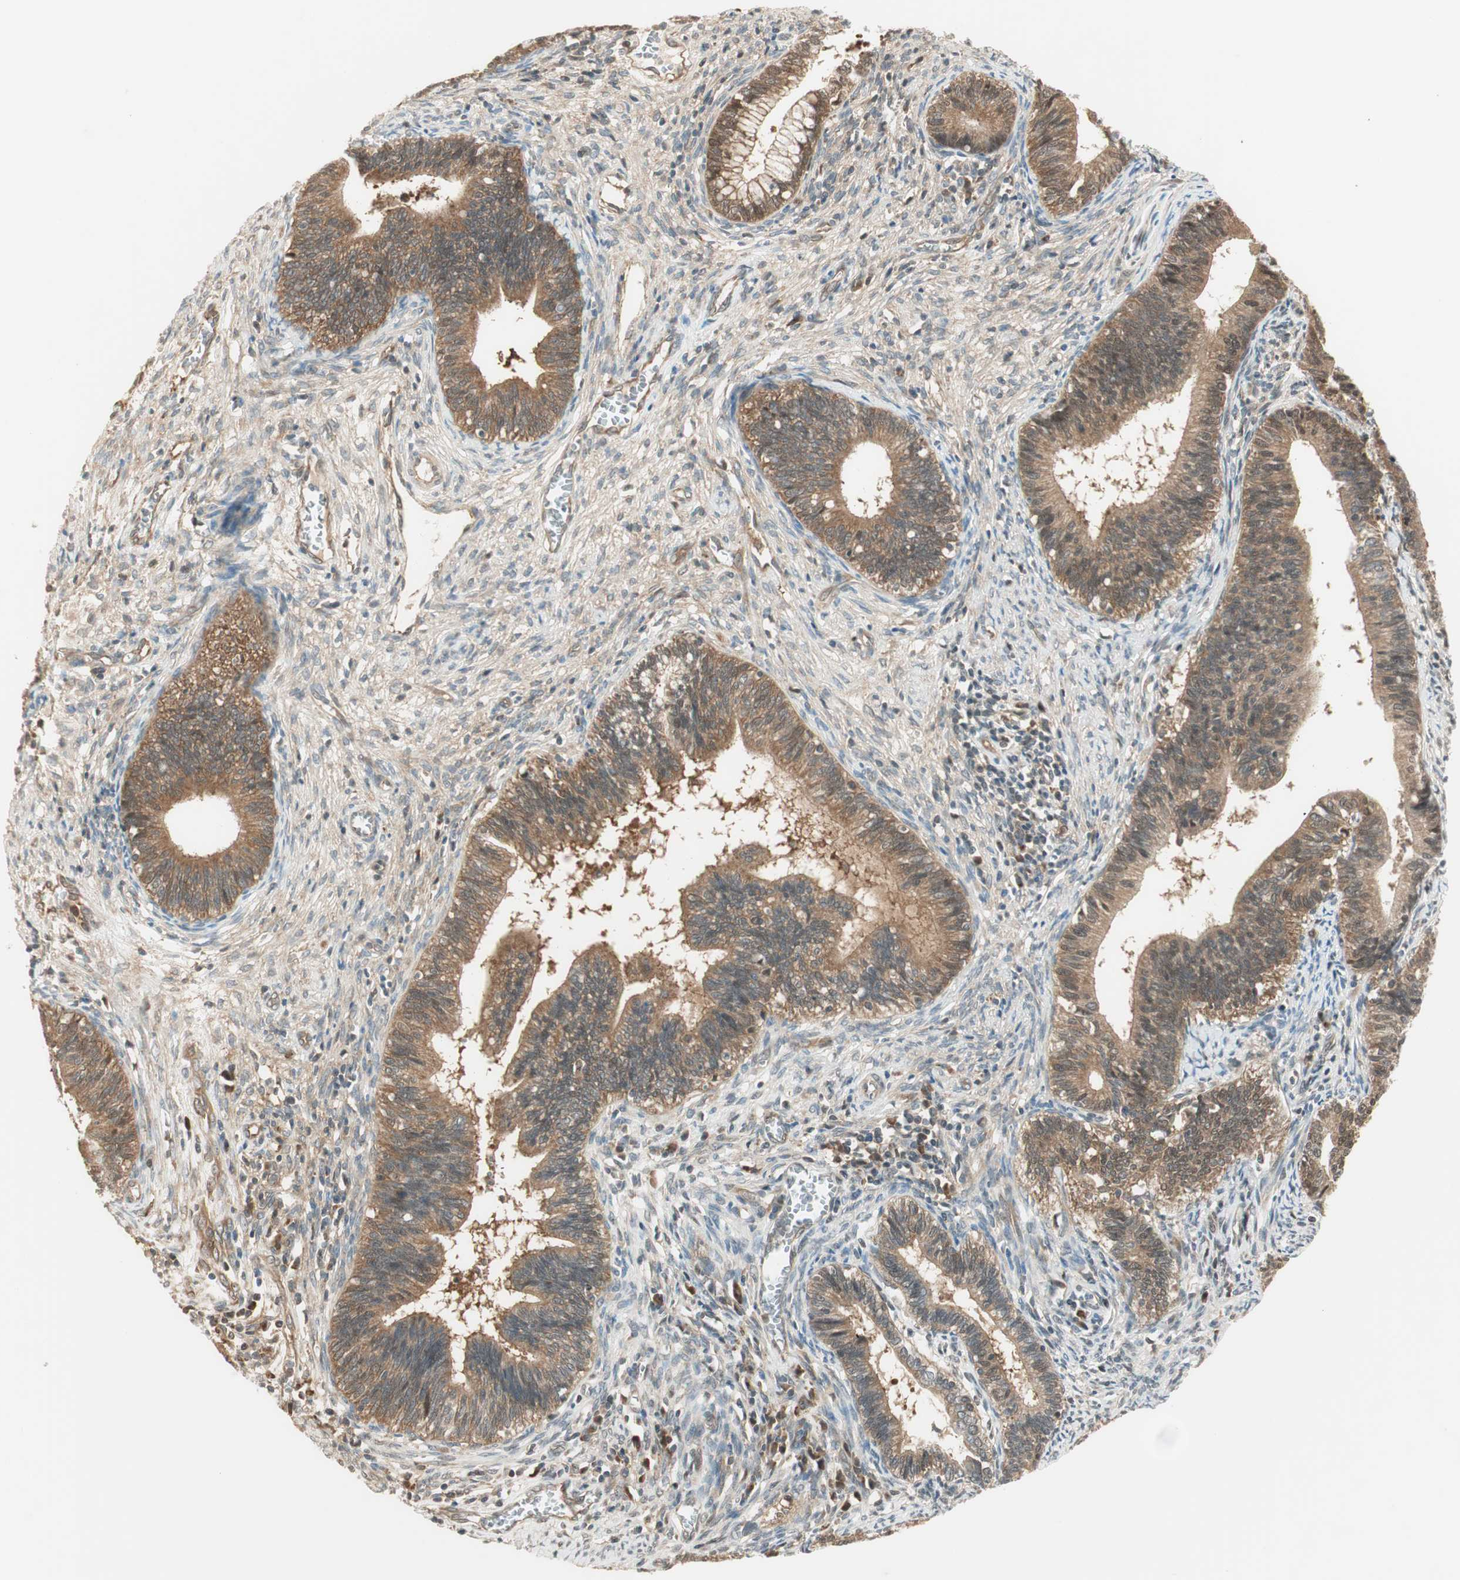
{"staining": {"intensity": "weak", "quantity": ">75%", "location": "cytoplasmic/membranous"}, "tissue": "cervical cancer", "cell_type": "Tumor cells", "image_type": "cancer", "snomed": [{"axis": "morphology", "description": "Adenocarcinoma, NOS"}, {"axis": "topography", "description": "Cervix"}], "caption": "Immunohistochemistry (IHC) (DAB) staining of cervical cancer demonstrates weak cytoplasmic/membranous protein expression in about >75% of tumor cells. The protein is stained brown, and the nuclei are stained in blue (DAB IHC with brightfield microscopy, high magnification).", "gene": "IPO5", "patient": {"sex": "female", "age": 44}}